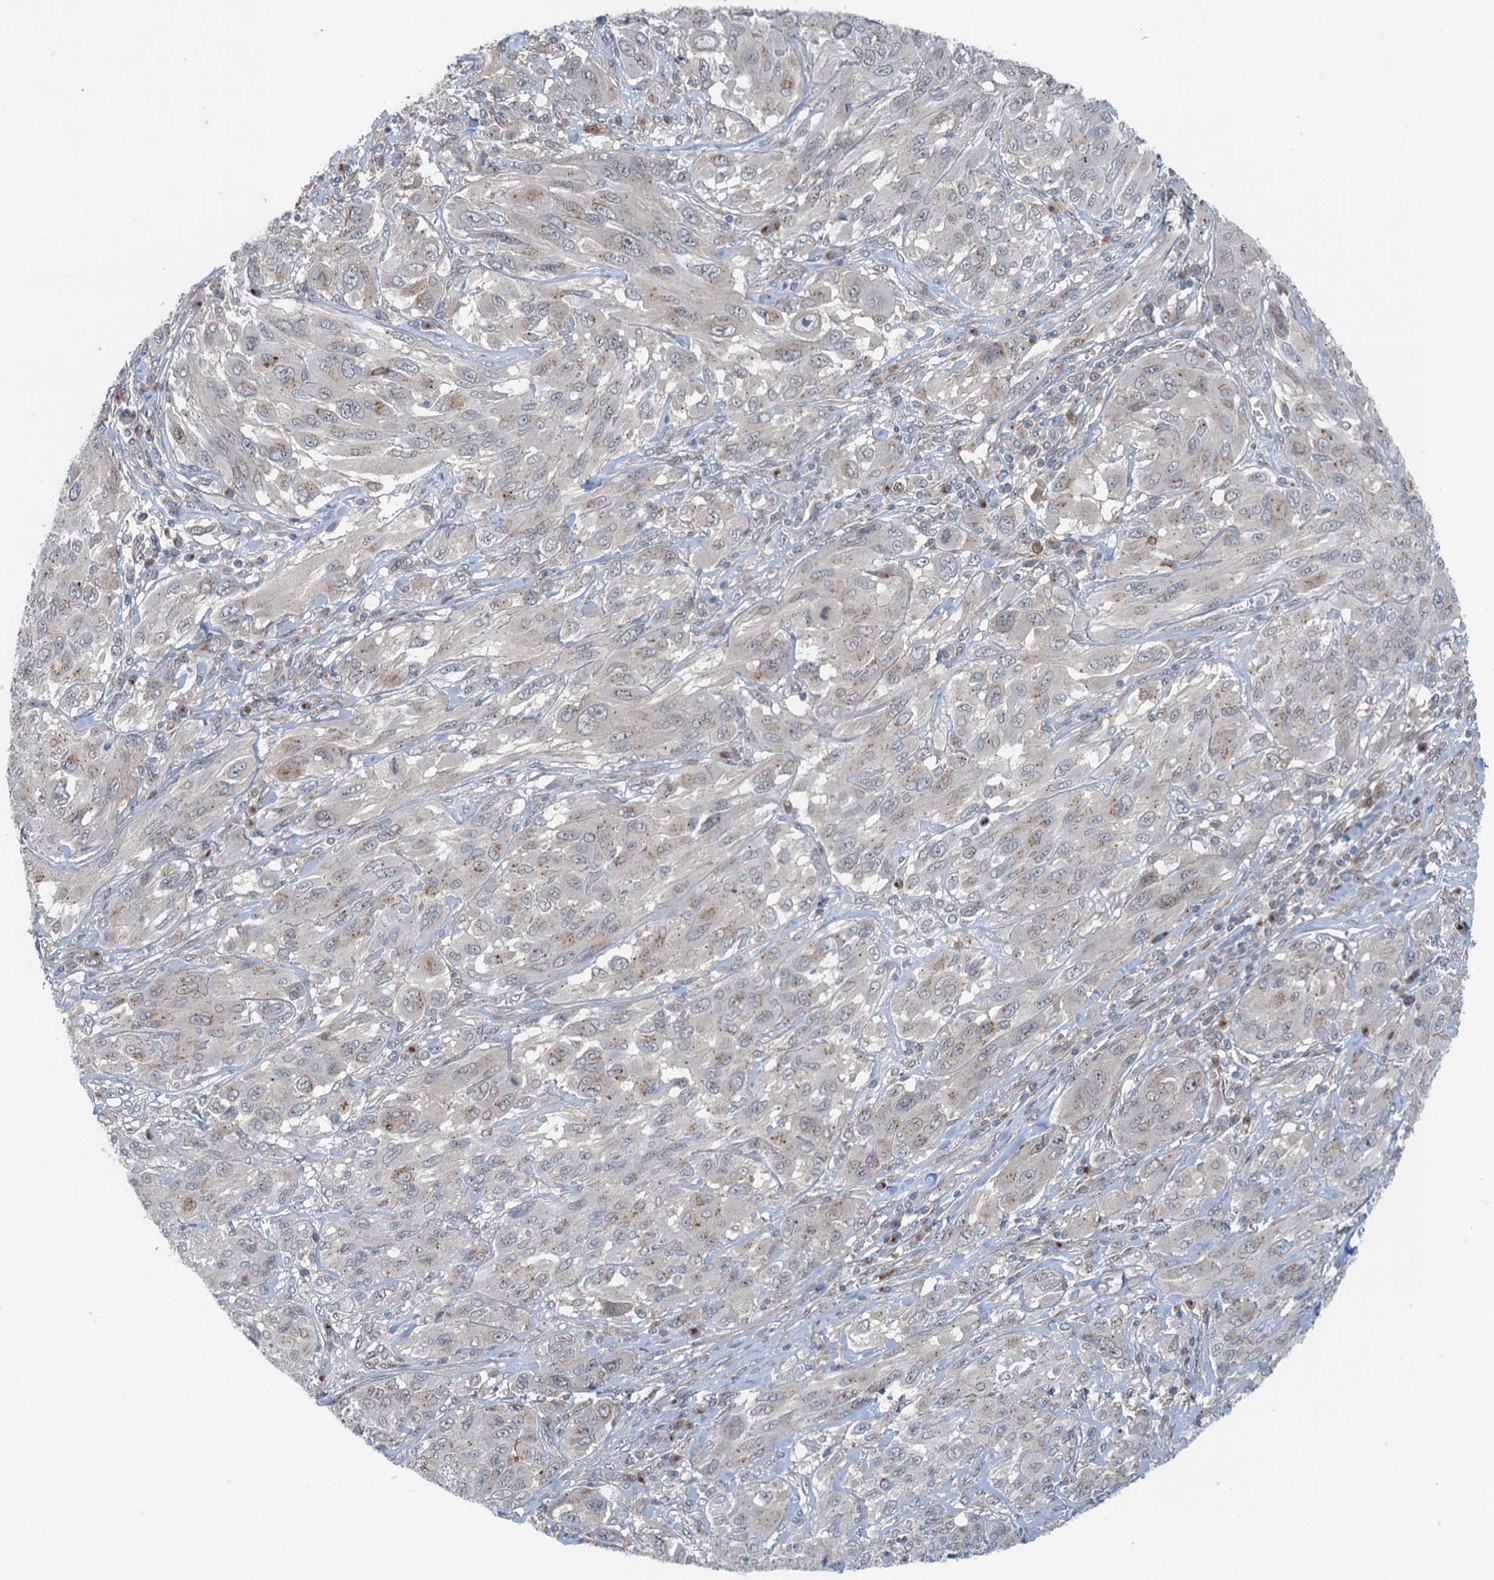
{"staining": {"intensity": "weak", "quantity": "<25%", "location": "cytoplasmic/membranous"}, "tissue": "melanoma", "cell_type": "Tumor cells", "image_type": "cancer", "snomed": [{"axis": "morphology", "description": "Malignant melanoma, NOS"}, {"axis": "topography", "description": "Skin"}], "caption": "Melanoma was stained to show a protein in brown. There is no significant expression in tumor cells. Nuclei are stained in blue.", "gene": "DYNC2I2", "patient": {"sex": "female", "age": 91}}